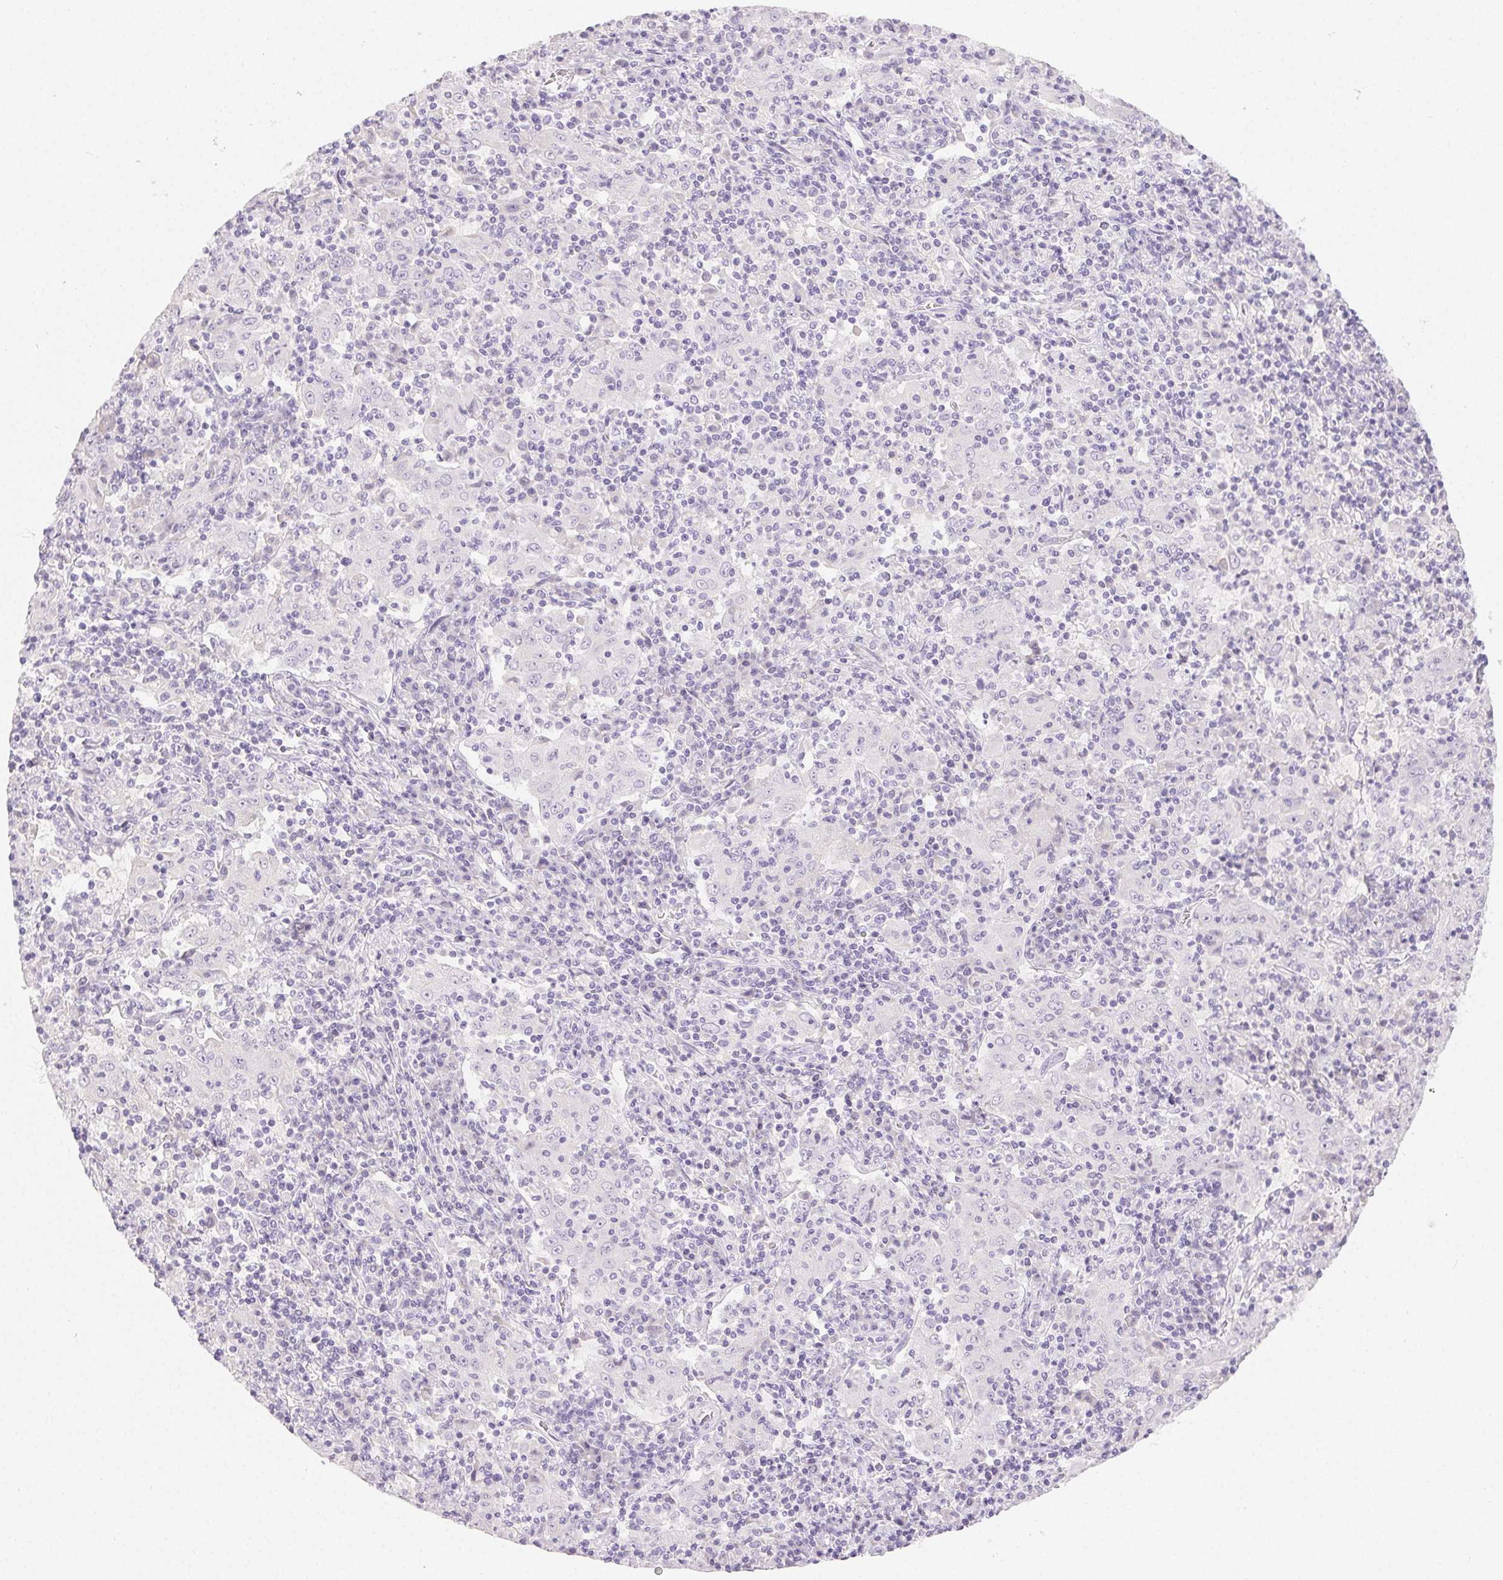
{"staining": {"intensity": "negative", "quantity": "none", "location": "none"}, "tissue": "pancreatic cancer", "cell_type": "Tumor cells", "image_type": "cancer", "snomed": [{"axis": "morphology", "description": "Adenocarcinoma, NOS"}, {"axis": "topography", "description": "Pancreas"}], "caption": "This is an IHC image of human pancreatic cancer. There is no positivity in tumor cells.", "gene": "MIOX", "patient": {"sex": "male", "age": 63}}